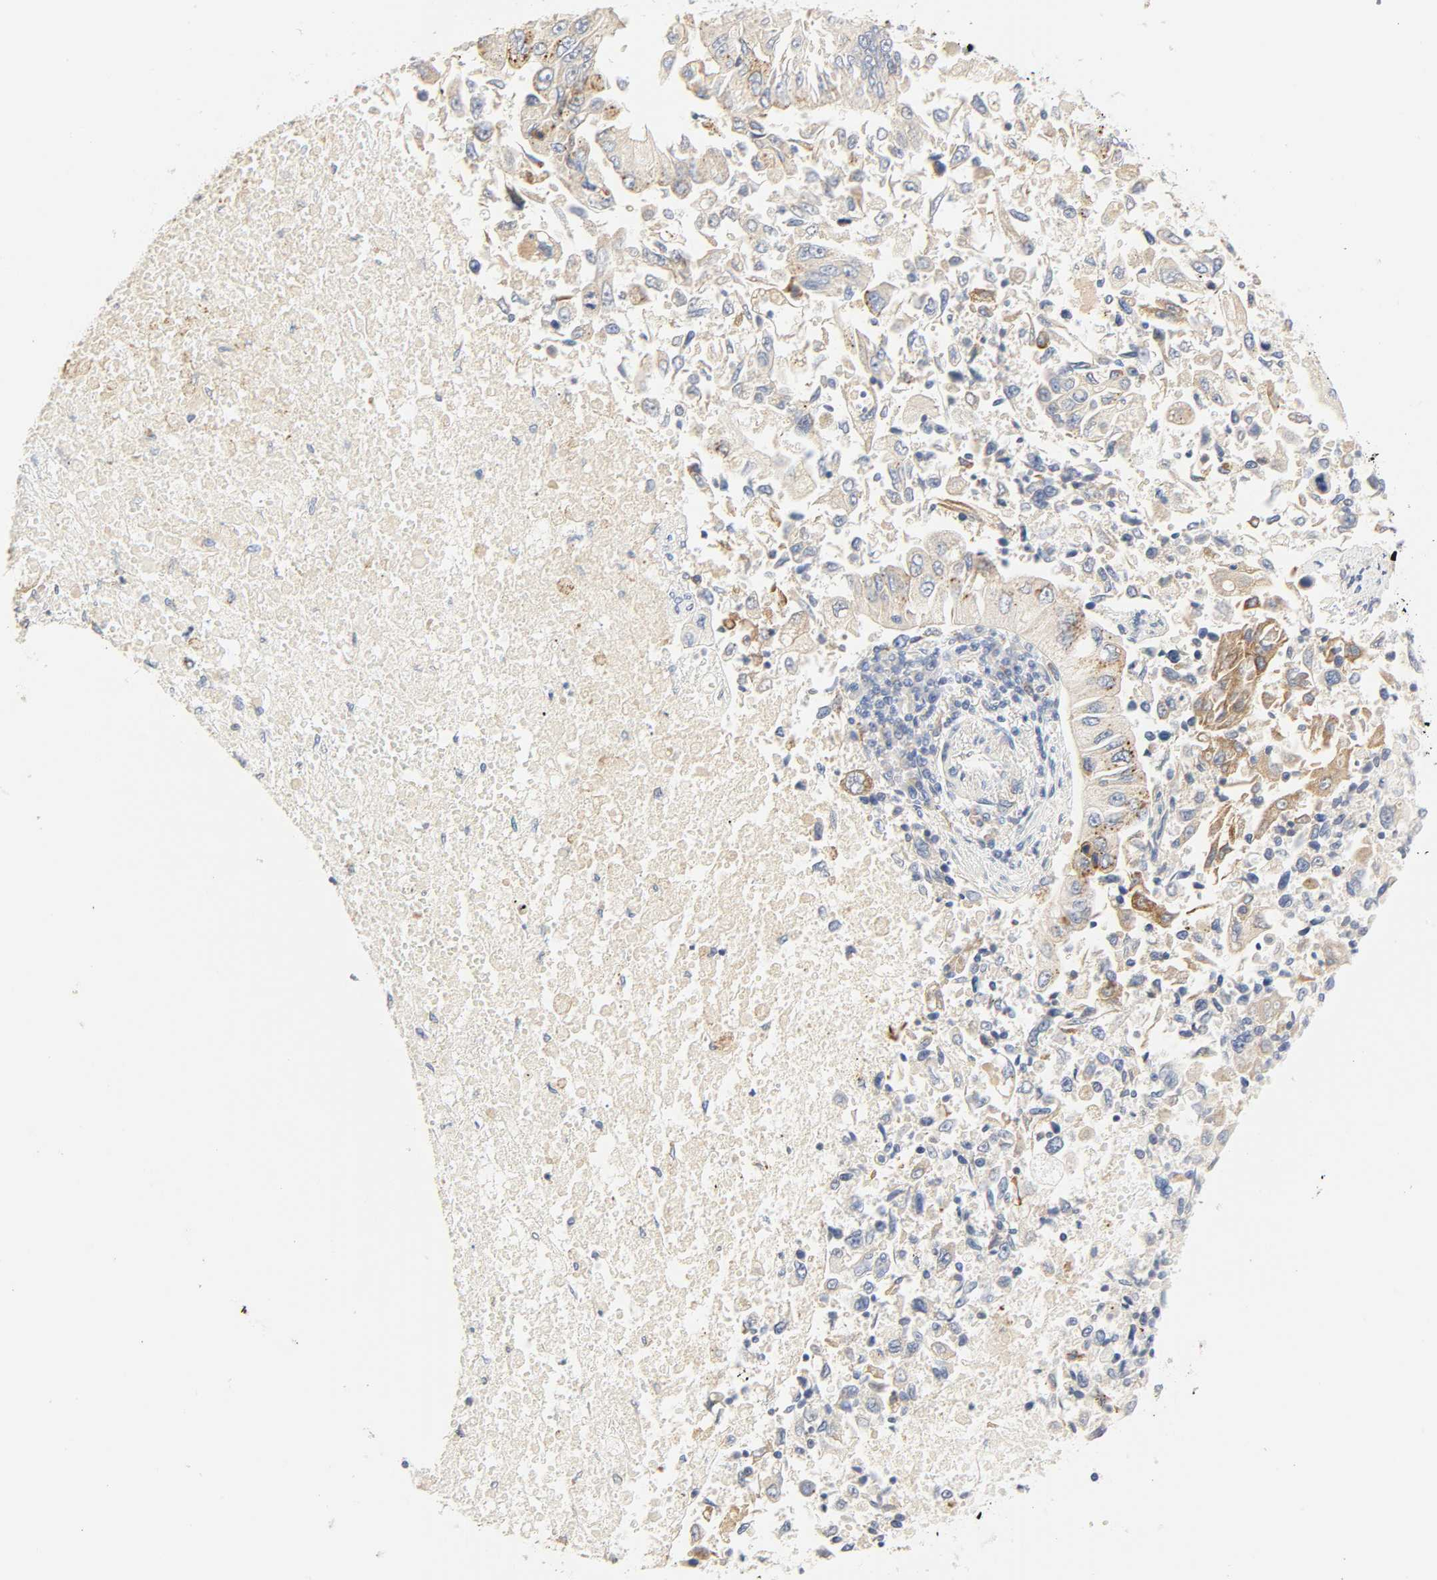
{"staining": {"intensity": "moderate", "quantity": "25%-75%", "location": "cytoplasmic/membranous"}, "tissue": "lung cancer", "cell_type": "Tumor cells", "image_type": "cancer", "snomed": [{"axis": "morphology", "description": "Adenocarcinoma, NOS"}, {"axis": "topography", "description": "Lung"}], "caption": "The image exhibits a brown stain indicating the presence of a protein in the cytoplasmic/membranous of tumor cells in lung cancer (adenocarcinoma). The staining was performed using DAB (3,3'-diaminobenzidine) to visualize the protein expression in brown, while the nuclei were stained in blue with hematoxylin (Magnification: 20x).", "gene": "CAMK2A", "patient": {"sex": "male", "age": 84}}